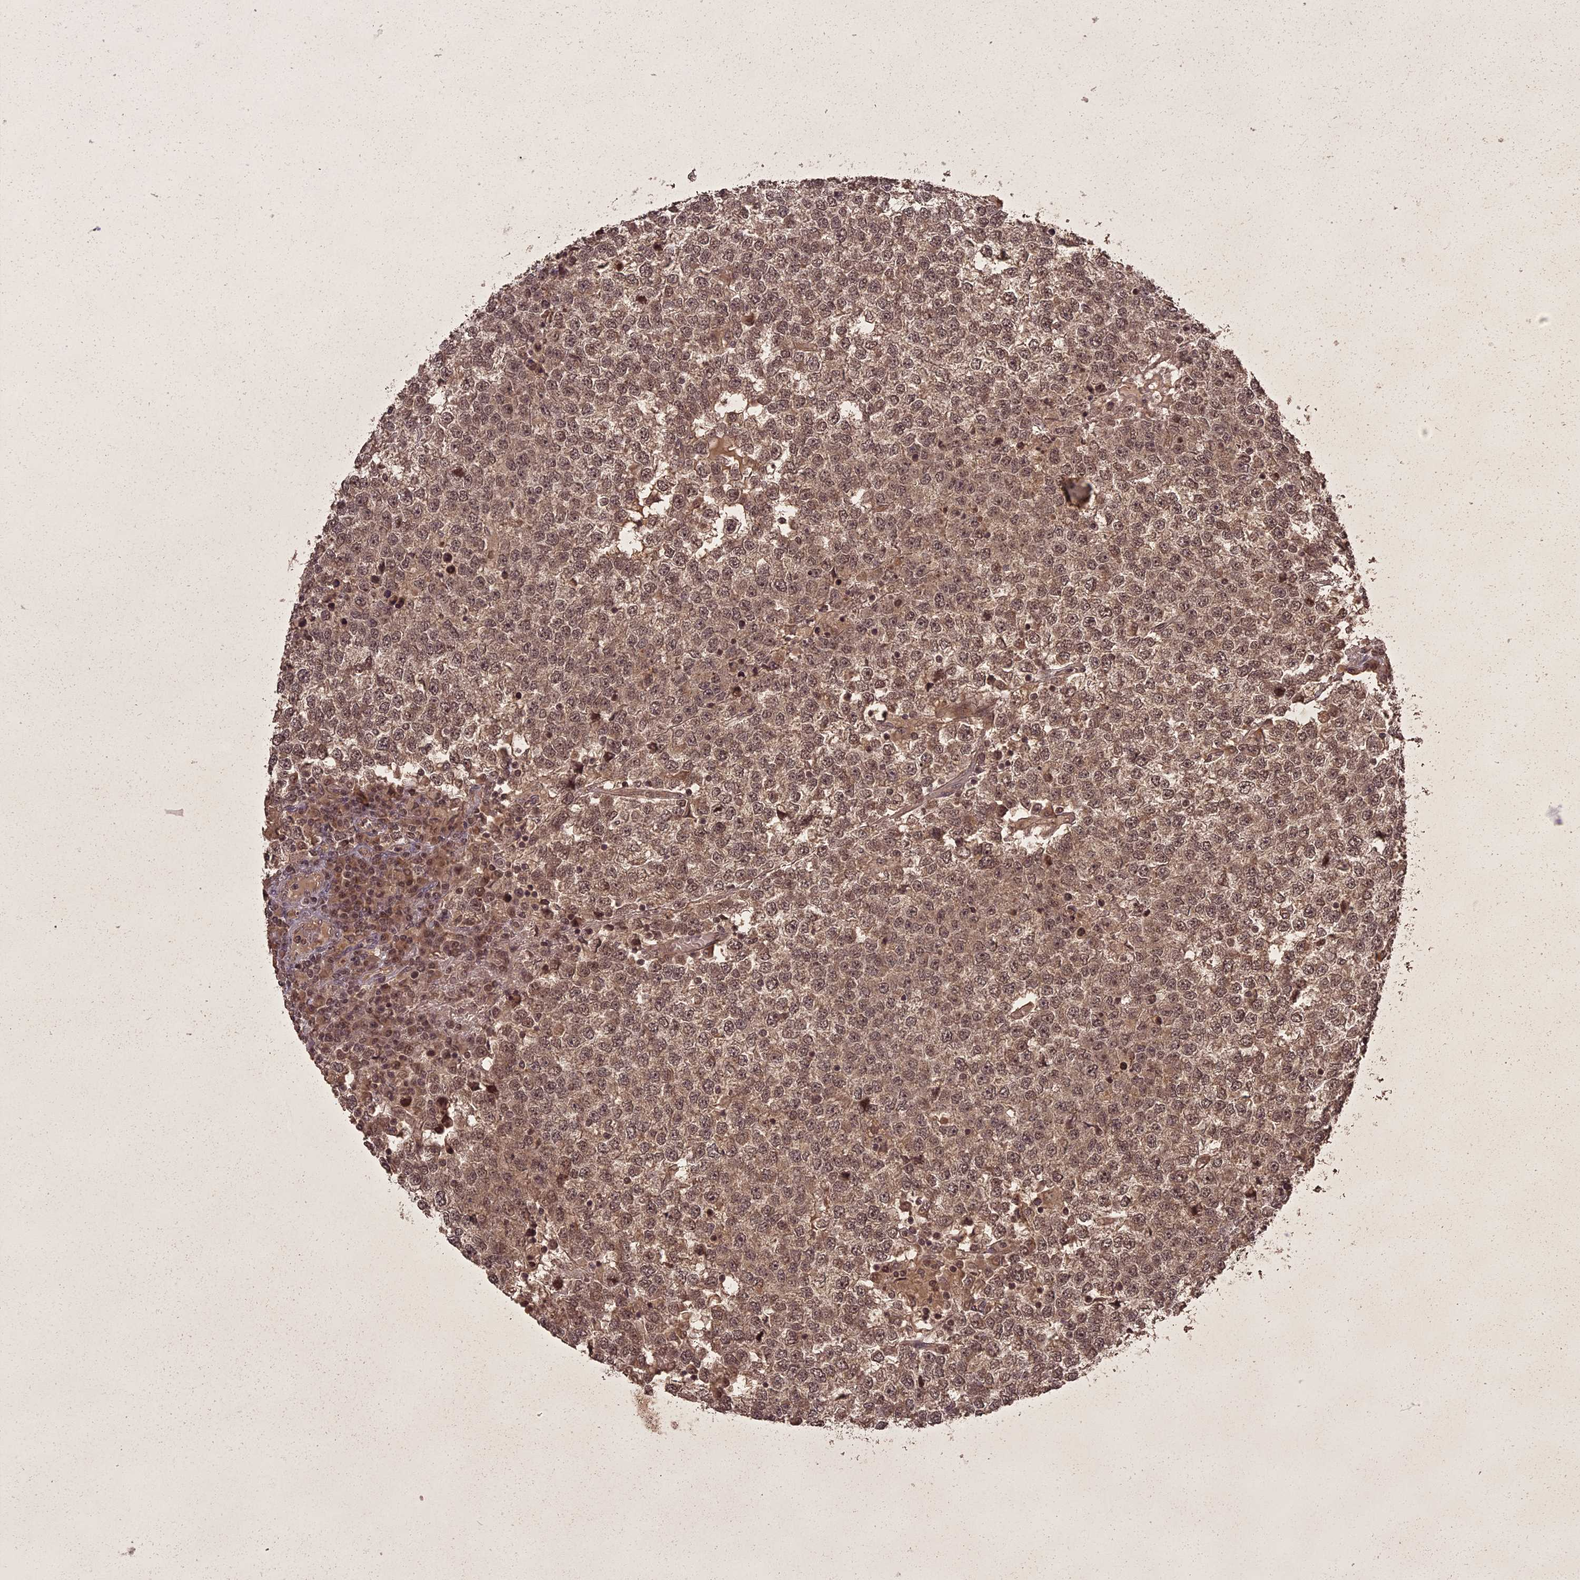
{"staining": {"intensity": "moderate", "quantity": ">75%", "location": "cytoplasmic/membranous,nuclear"}, "tissue": "testis cancer", "cell_type": "Tumor cells", "image_type": "cancer", "snomed": [{"axis": "morphology", "description": "Seminoma, NOS"}, {"axis": "topography", "description": "Testis"}], "caption": "Testis cancer (seminoma) stained with a protein marker demonstrates moderate staining in tumor cells.", "gene": "ING5", "patient": {"sex": "male", "age": 65}}